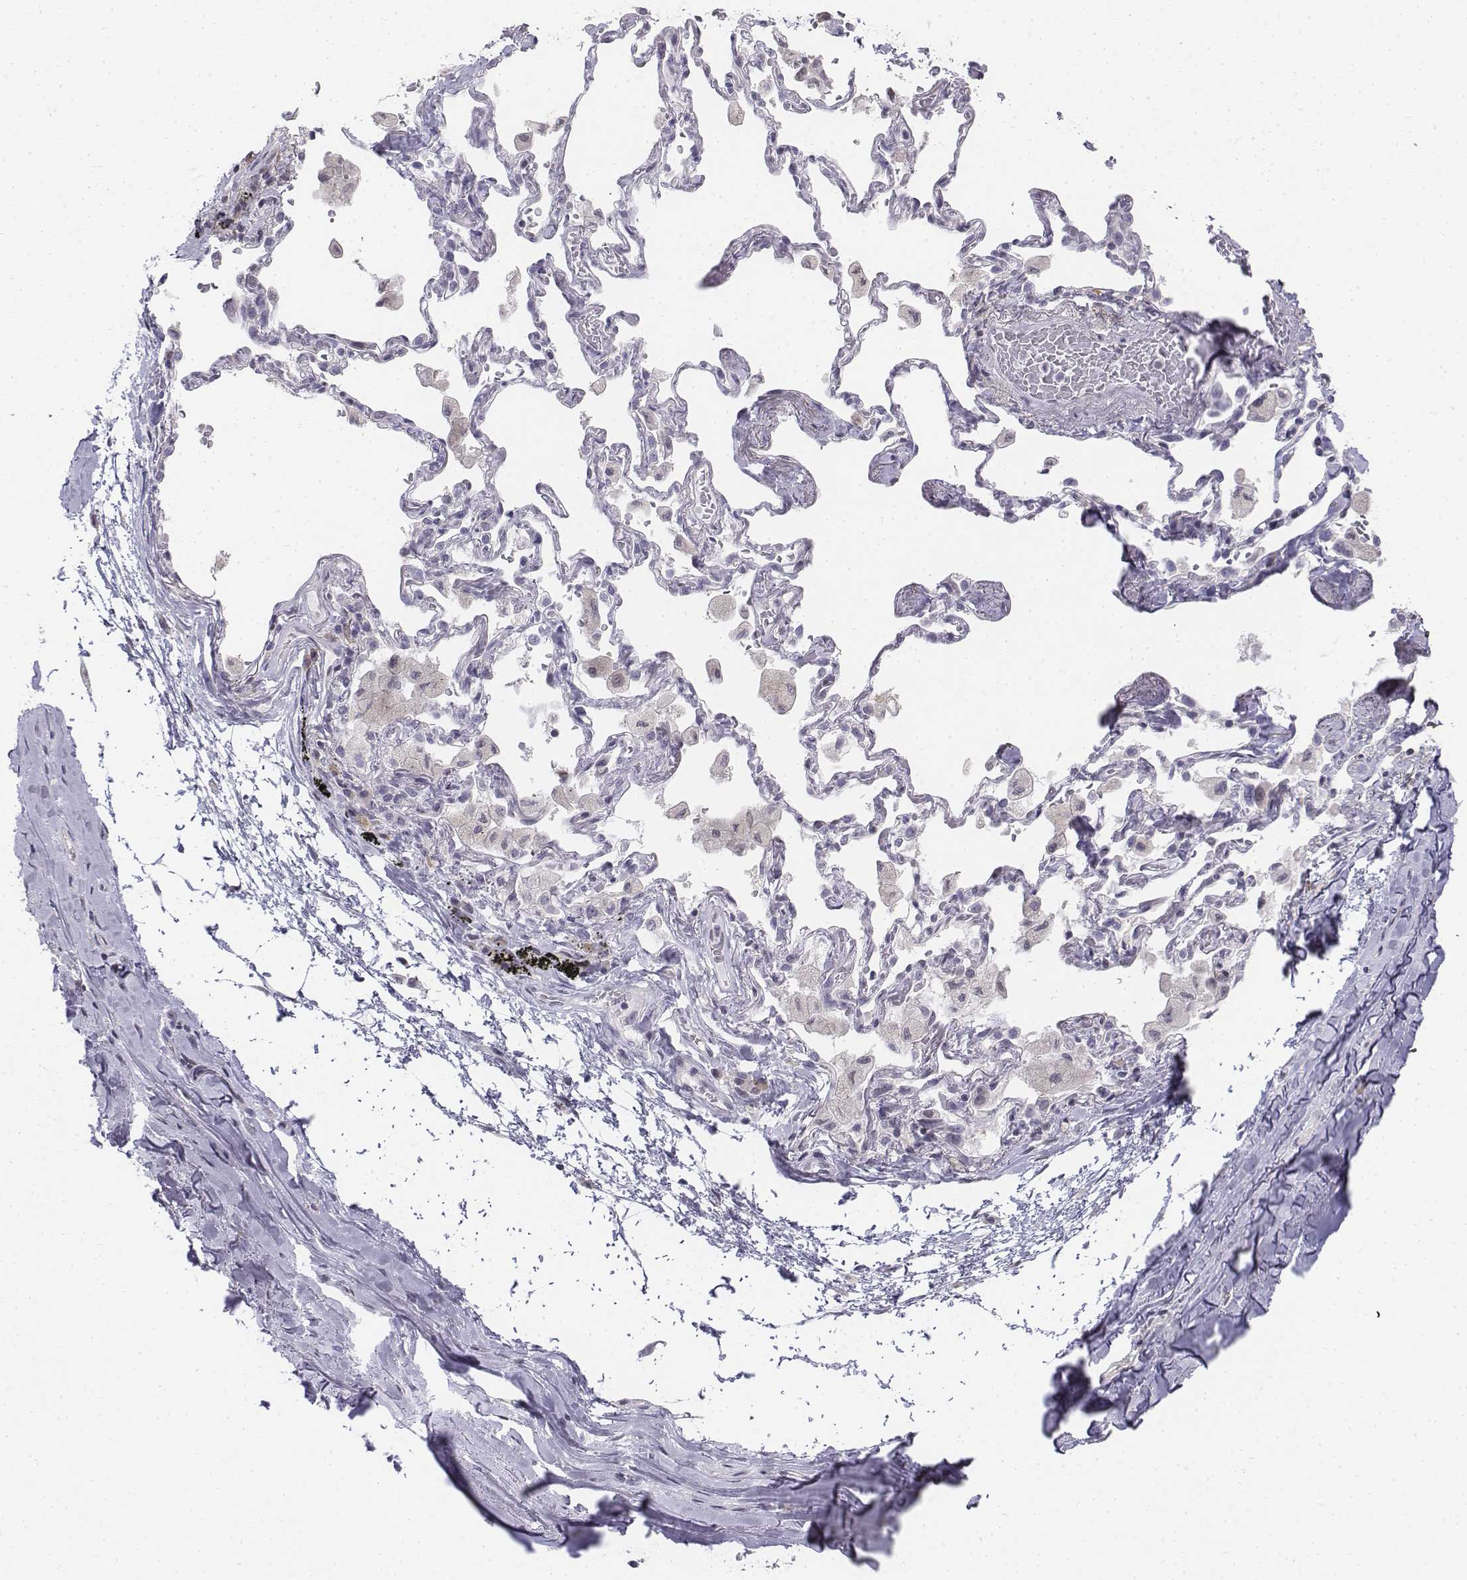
{"staining": {"intensity": "moderate", "quantity": ">75%", "location": "cytoplasmic/membranous"}, "tissue": "adipose tissue", "cell_type": "Adipocytes", "image_type": "normal", "snomed": [{"axis": "morphology", "description": "Normal tissue, NOS"}, {"axis": "topography", "description": "Cartilage tissue"}, {"axis": "topography", "description": "Bronchus"}], "caption": "Immunohistochemical staining of normal human adipose tissue exhibits moderate cytoplasmic/membranous protein positivity in about >75% of adipocytes. The staining was performed using DAB (3,3'-diaminobenzidine), with brown indicating positive protein expression. Nuclei are stained blue with hematoxylin.", "gene": "PENK", "patient": {"sex": "male", "age": 64}}